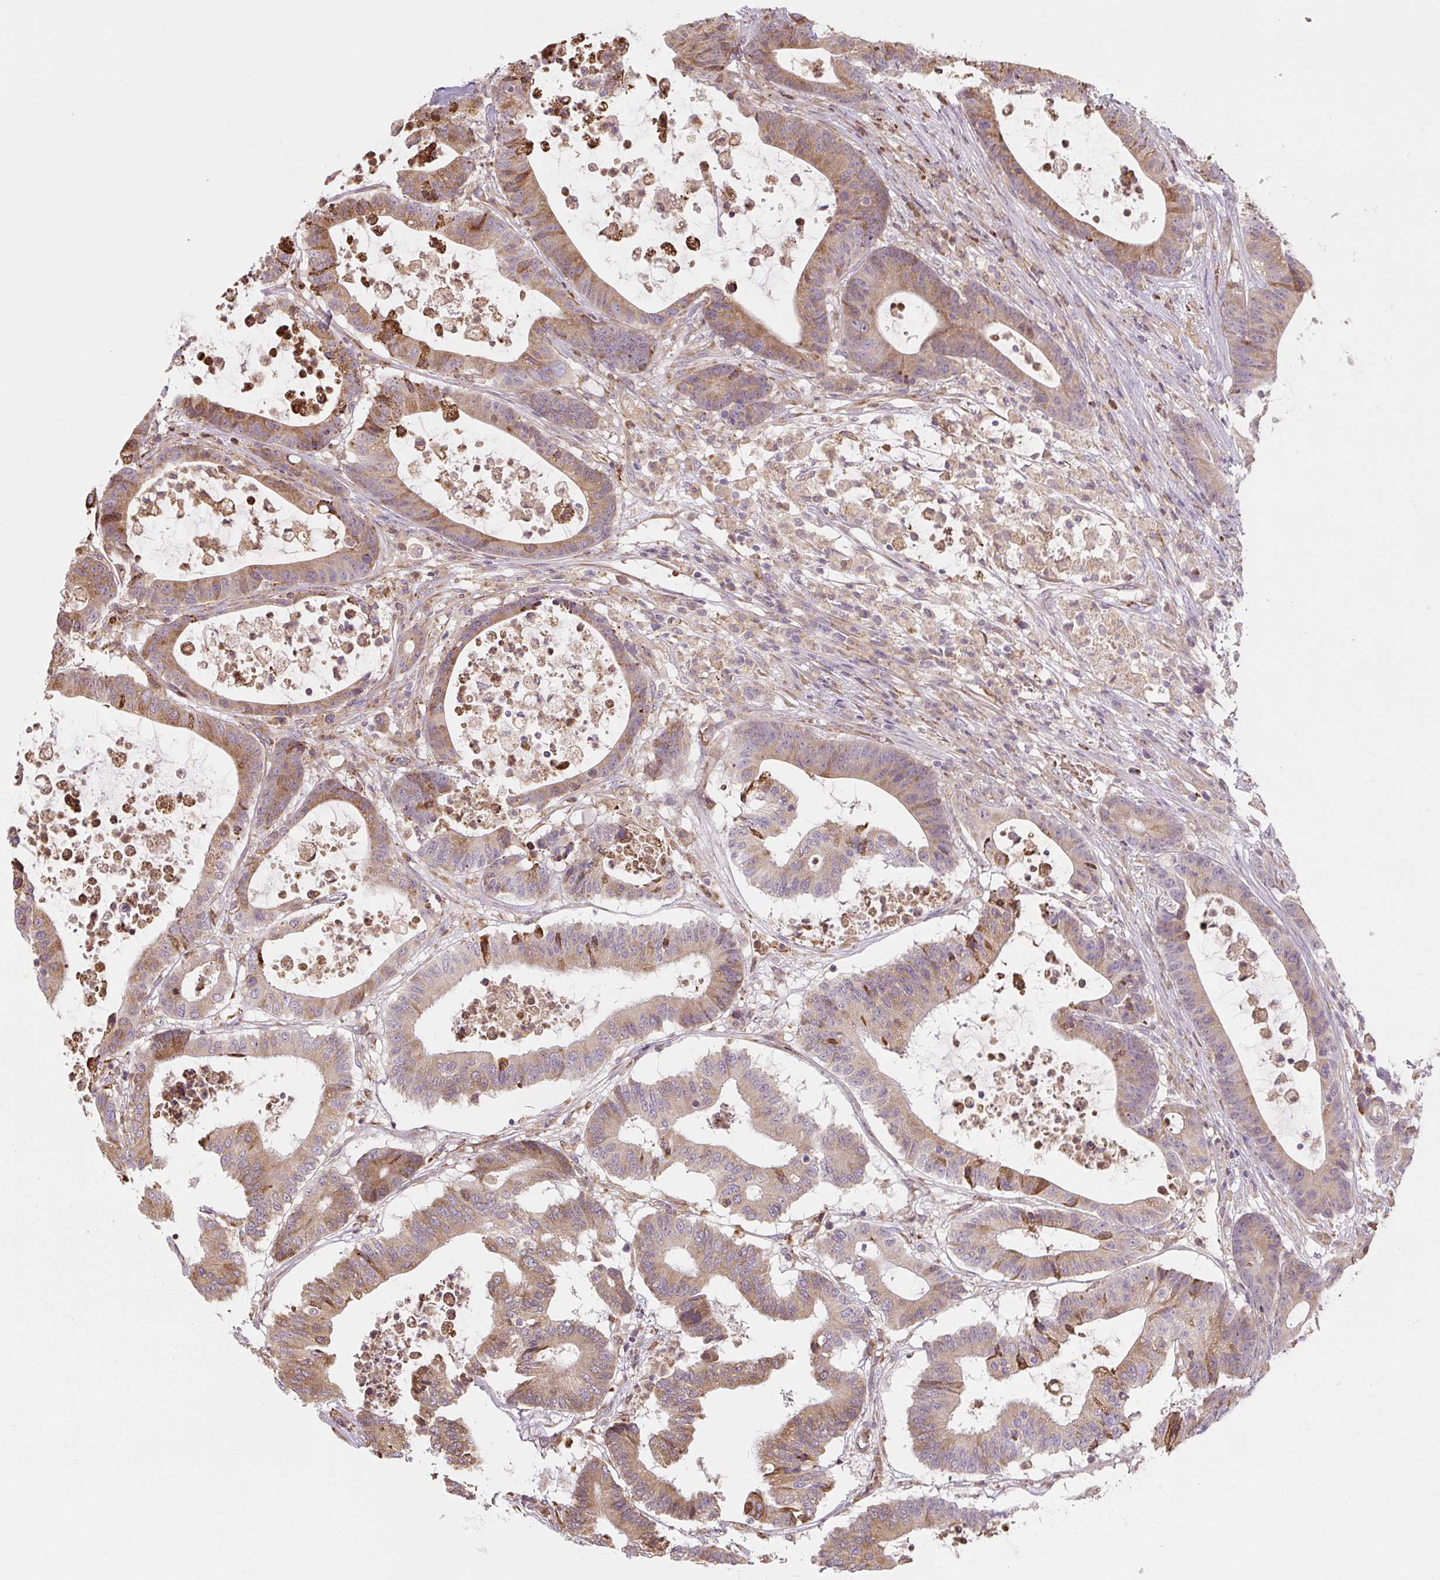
{"staining": {"intensity": "moderate", "quantity": "25%-75%", "location": "cytoplasmic/membranous"}, "tissue": "colorectal cancer", "cell_type": "Tumor cells", "image_type": "cancer", "snomed": [{"axis": "morphology", "description": "Adenocarcinoma, NOS"}, {"axis": "topography", "description": "Colon"}], "caption": "Protein expression by immunohistochemistry displays moderate cytoplasmic/membranous expression in about 25%-75% of tumor cells in colorectal adenocarcinoma.", "gene": "RASA1", "patient": {"sex": "female", "age": 84}}